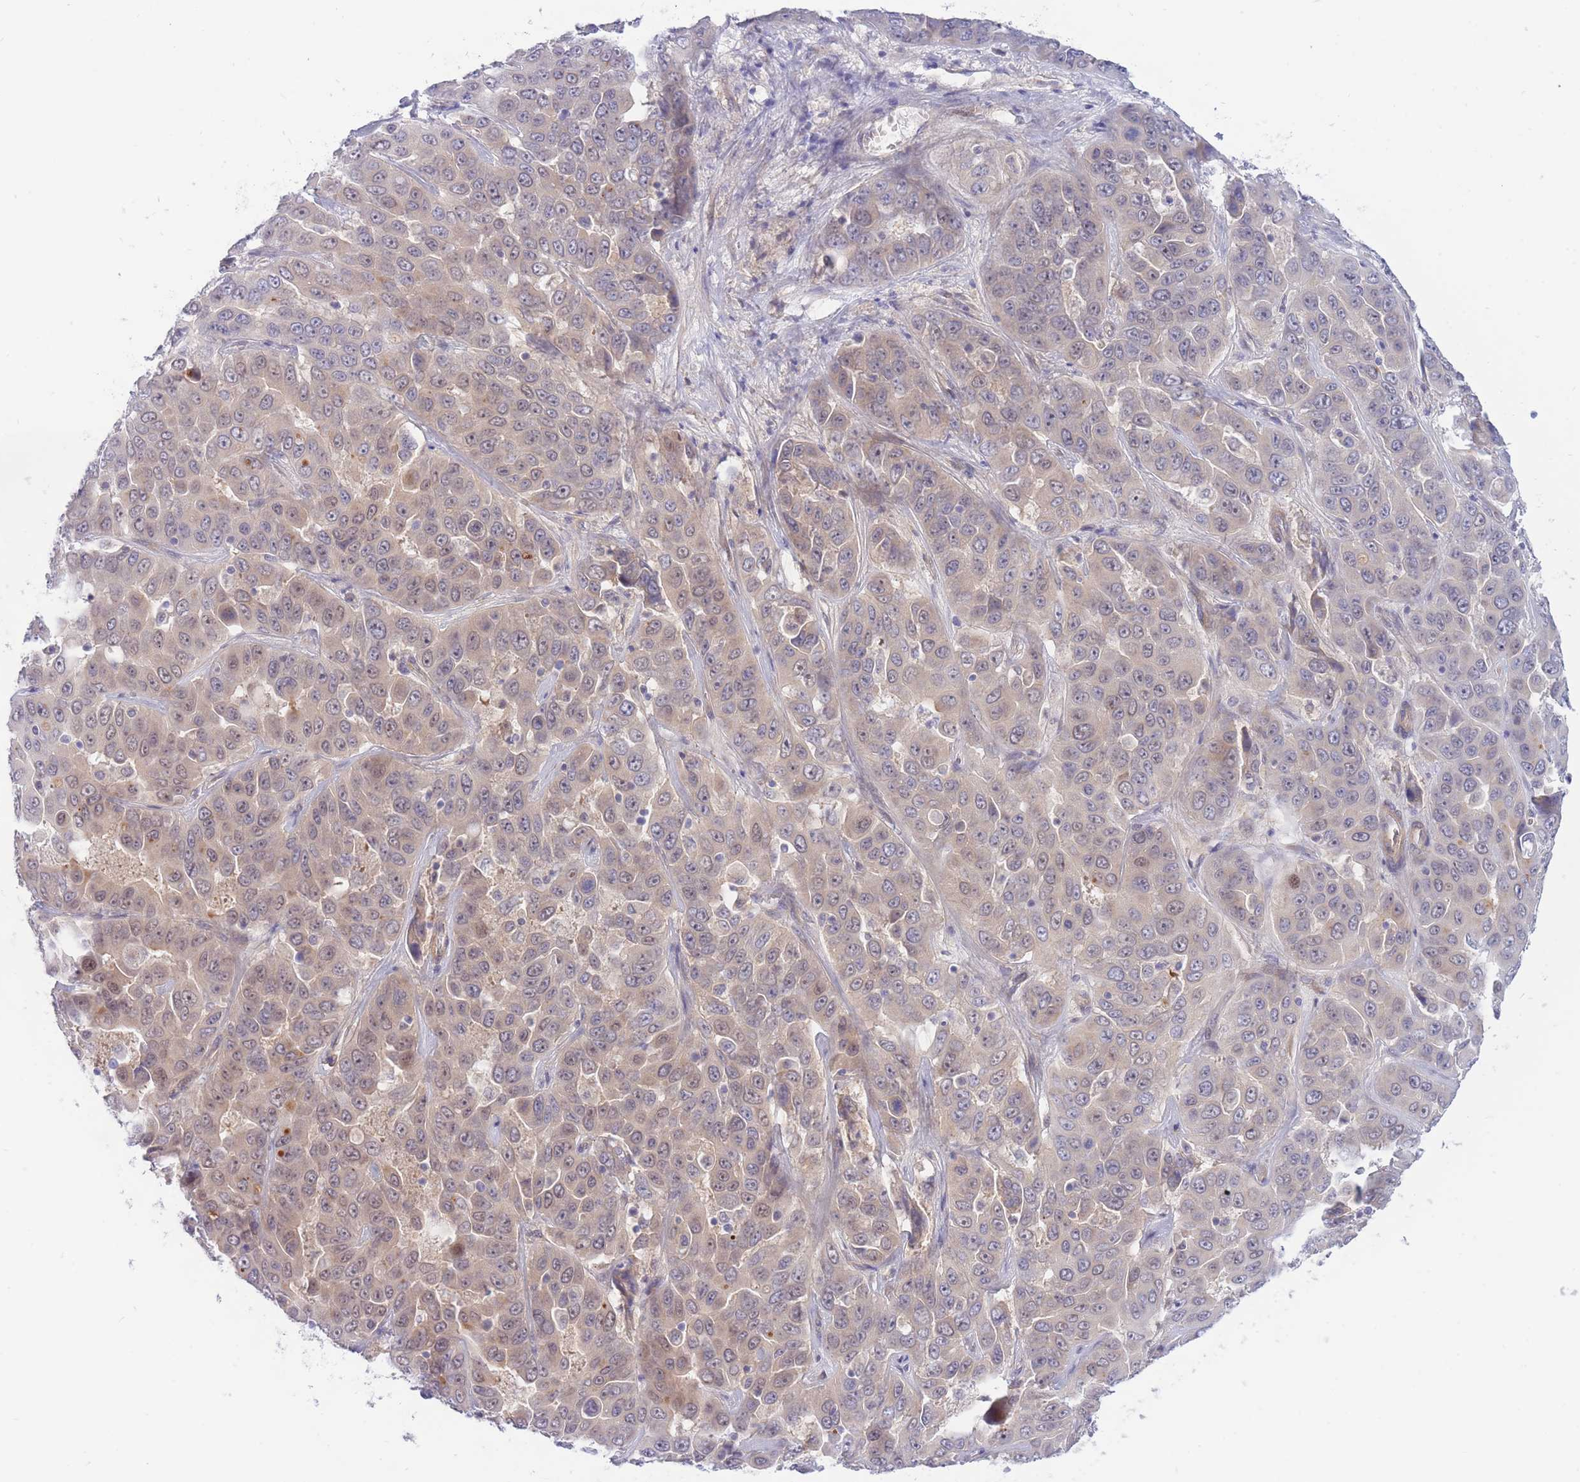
{"staining": {"intensity": "negative", "quantity": "none", "location": "none"}, "tissue": "liver cancer", "cell_type": "Tumor cells", "image_type": "cancer", "snomed": [{"axis": "morphology", "description": "Cholangiocarcinoma"}, {"axis": "topography", "description": "Liver"}], "caption": "Immunohistochemistry (IHC) image of liver cholangiocarcinoma stained for a protein (brown), which demonstrates no expression in tumor cells. The staining was performed using DAB (3,3'-diaminobenzidine) to visualize the protein expression in brown, while the nuclei were stained in blue with hematoxylin (Magnification: 20x).", "gene": "APOL4", "patient": {"sex": "female", "age": 52}}